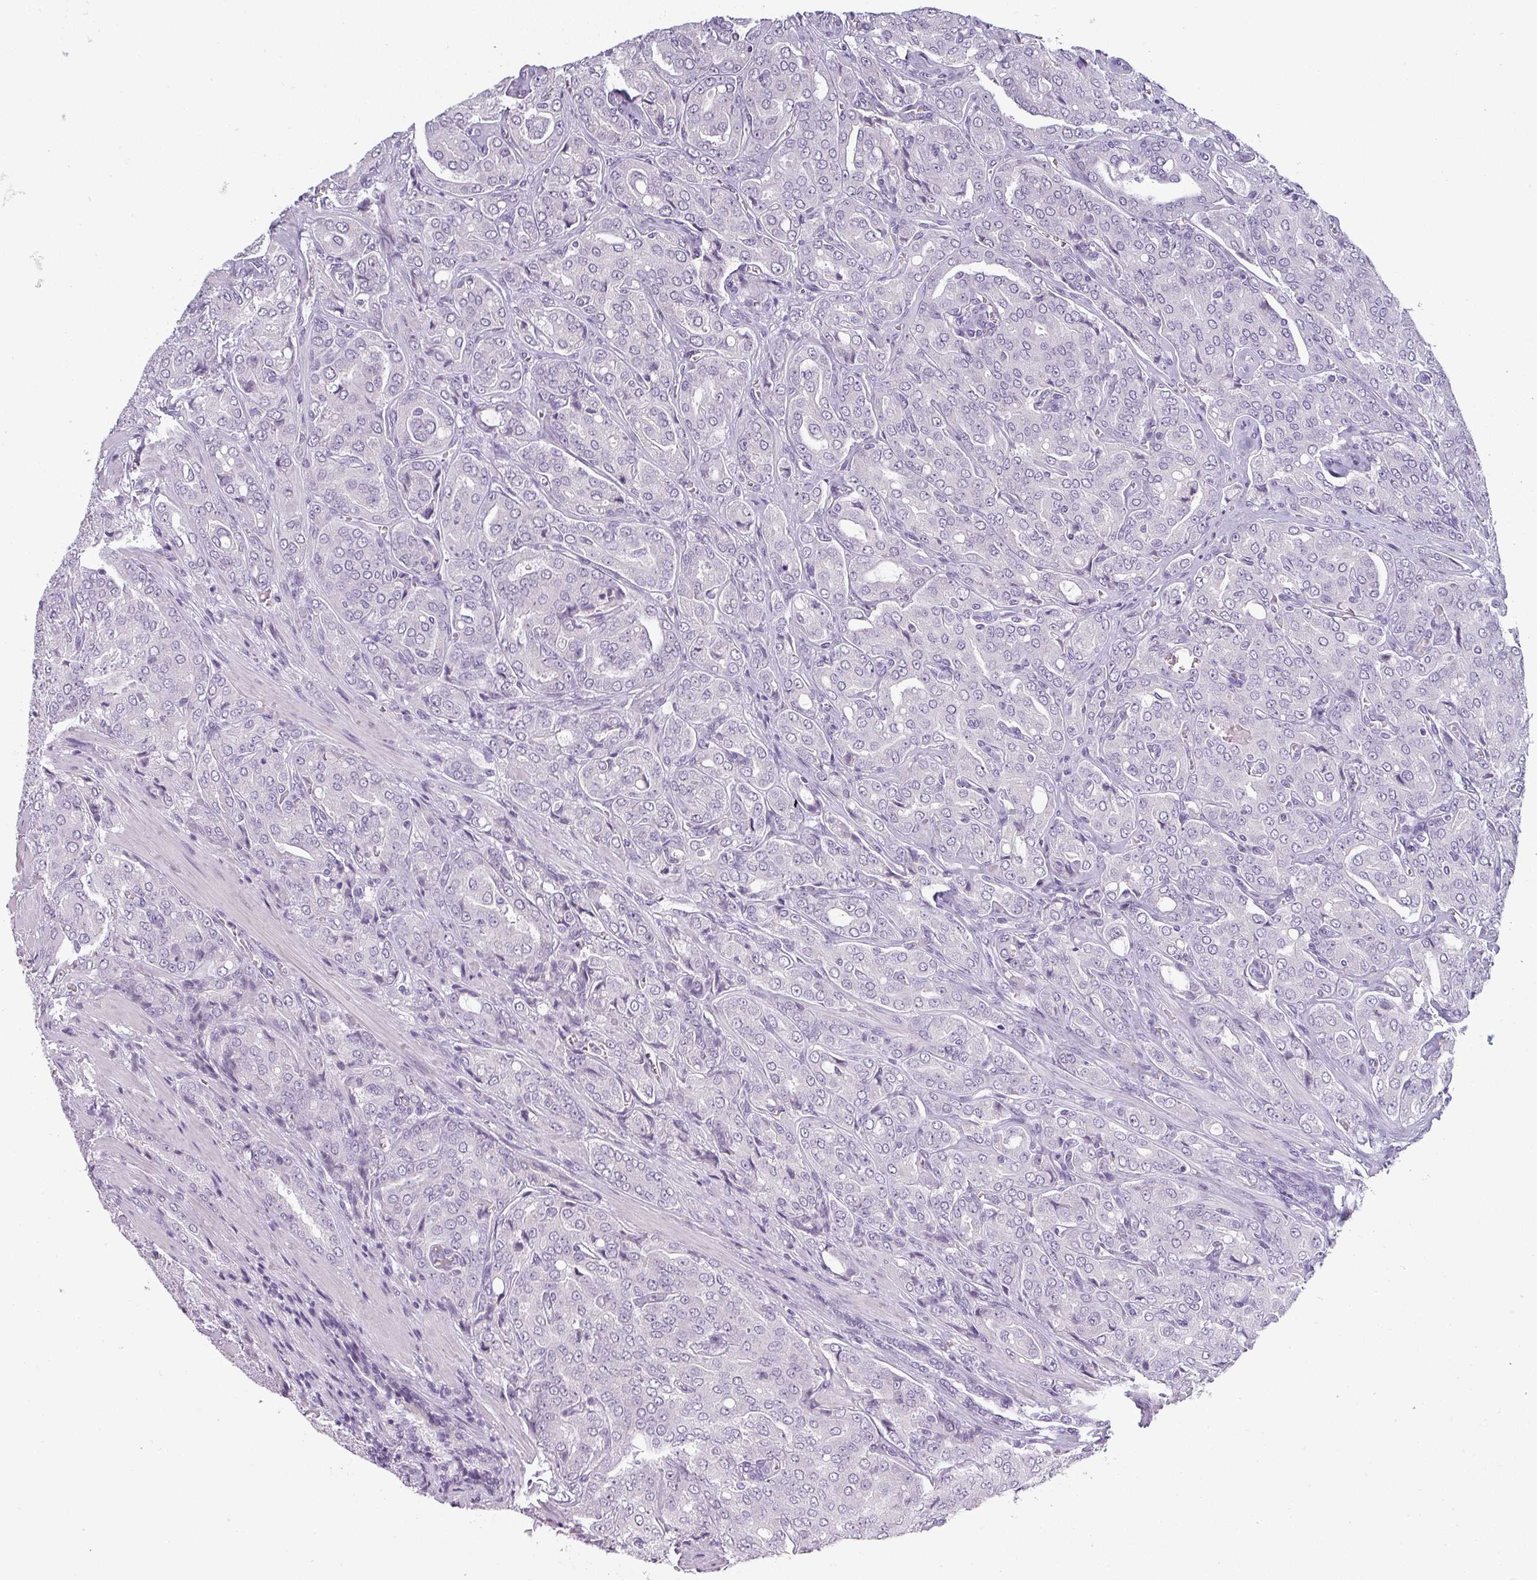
{"staining": {"intensity": "negative", "quantity": "none", "location": "none"}, "tissue": "prostate cancer", "cell_type": "Tumor cells", "image_type": "cancer", "snomed": [{"axis": "morphology", "description": "Adenocarcinoma, High grade"}, {"axis": "topography", "description": "Prostate"}], "caption": "High magnification brightfield microscopy of prostate cancer stained with DAB (brown) and counterstained with hematoxylin (blue): tumor cells show no significant staining. Nuclei are stained in blue.", "gene": "SFTPA1", "patient": {"sex": "male", "age": 68}}